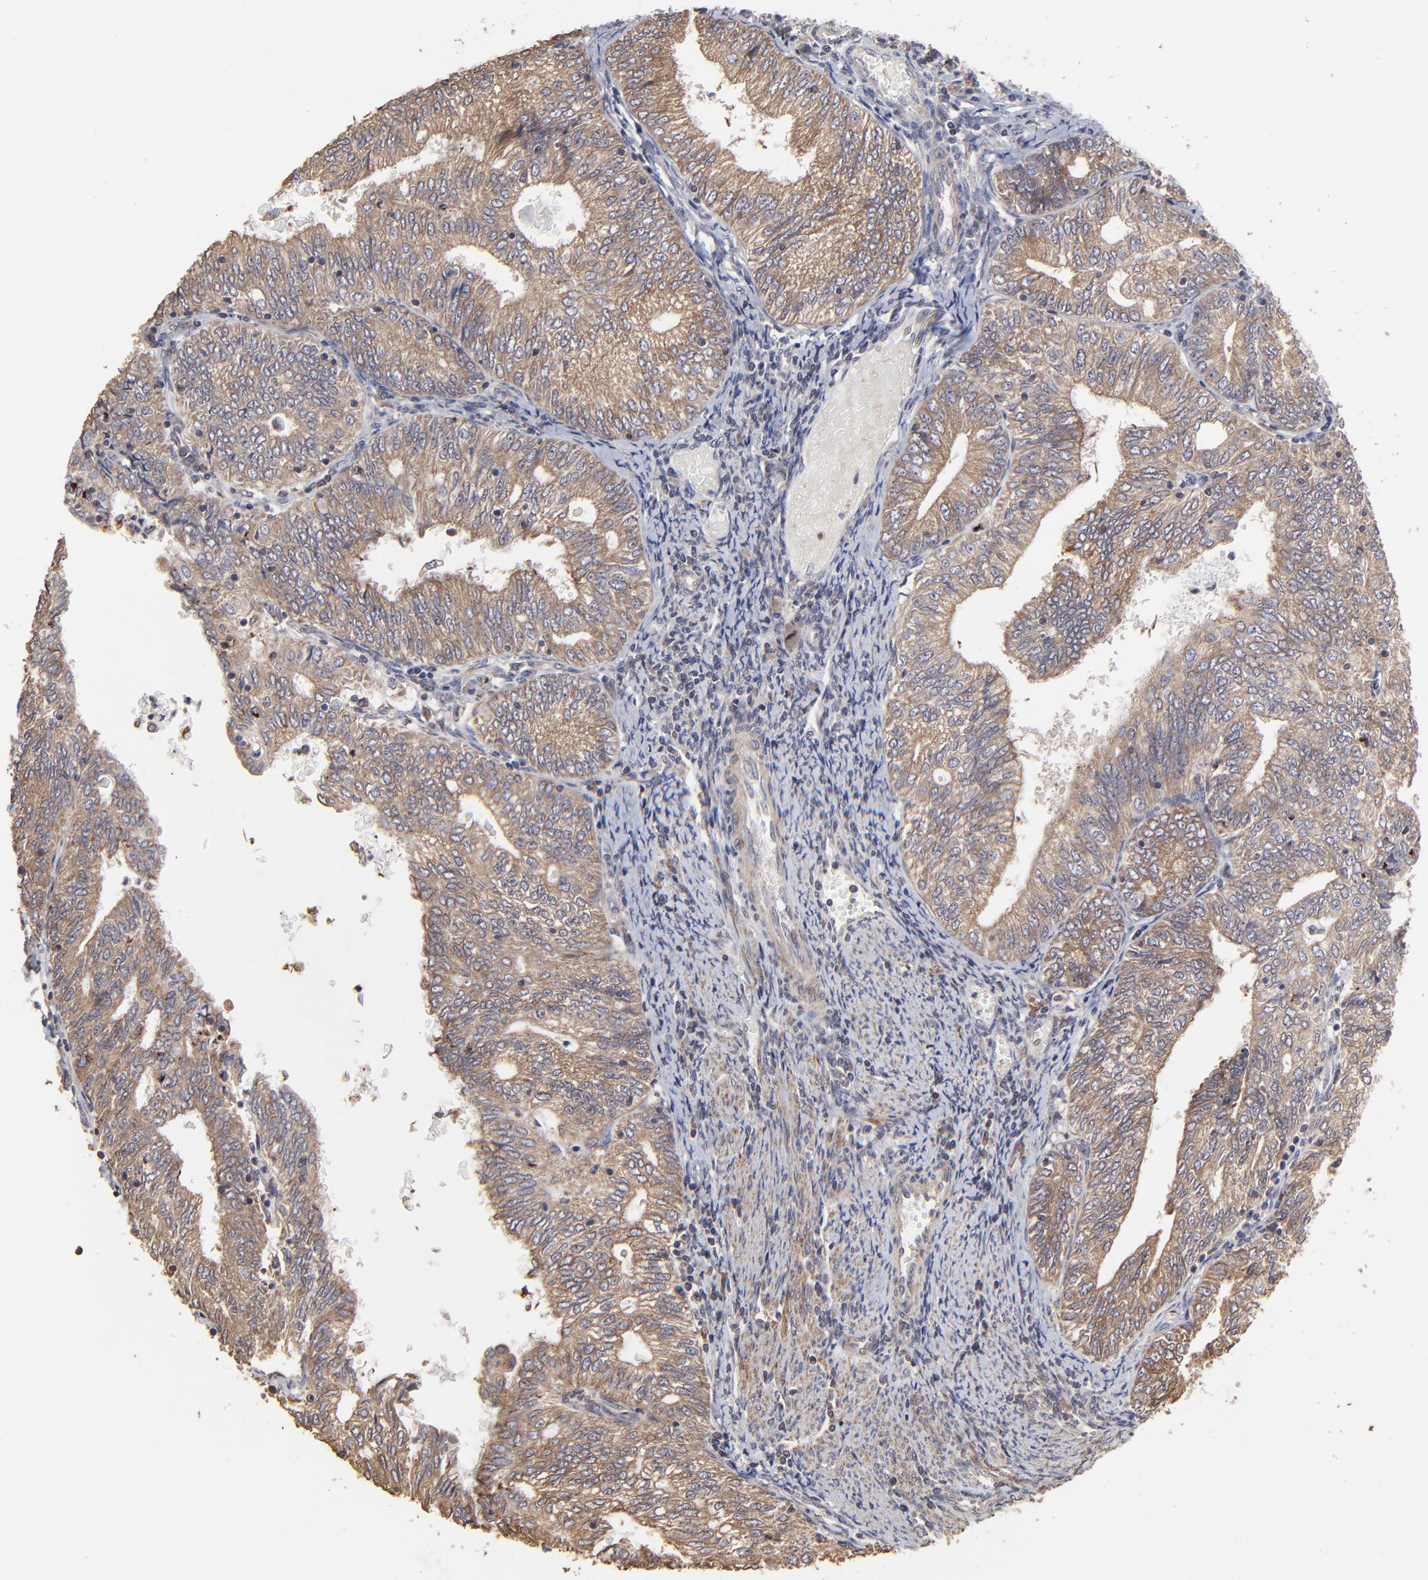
{"staining": {"intensity": "moderate", "quantity": ">75%", "location": "cytoplasmic/membranous"}, "tissue": "endometrial cancer", "cell_type": "Tumor cells", "image_type": "cancer", "snomed": [{"axis": "morphology", "description": "Adenocarcinoma, NOS"}, {"axis": "topography", "description": "Endometrium"}], "caption": "Protein positivity by IHC displays moderate cytoplasmic/membranous expression in about >75% of tumor cells in endometrial adenocarcinoma.", "gene": "ELP2", "patient": {"sex": "female", "age": 69}}